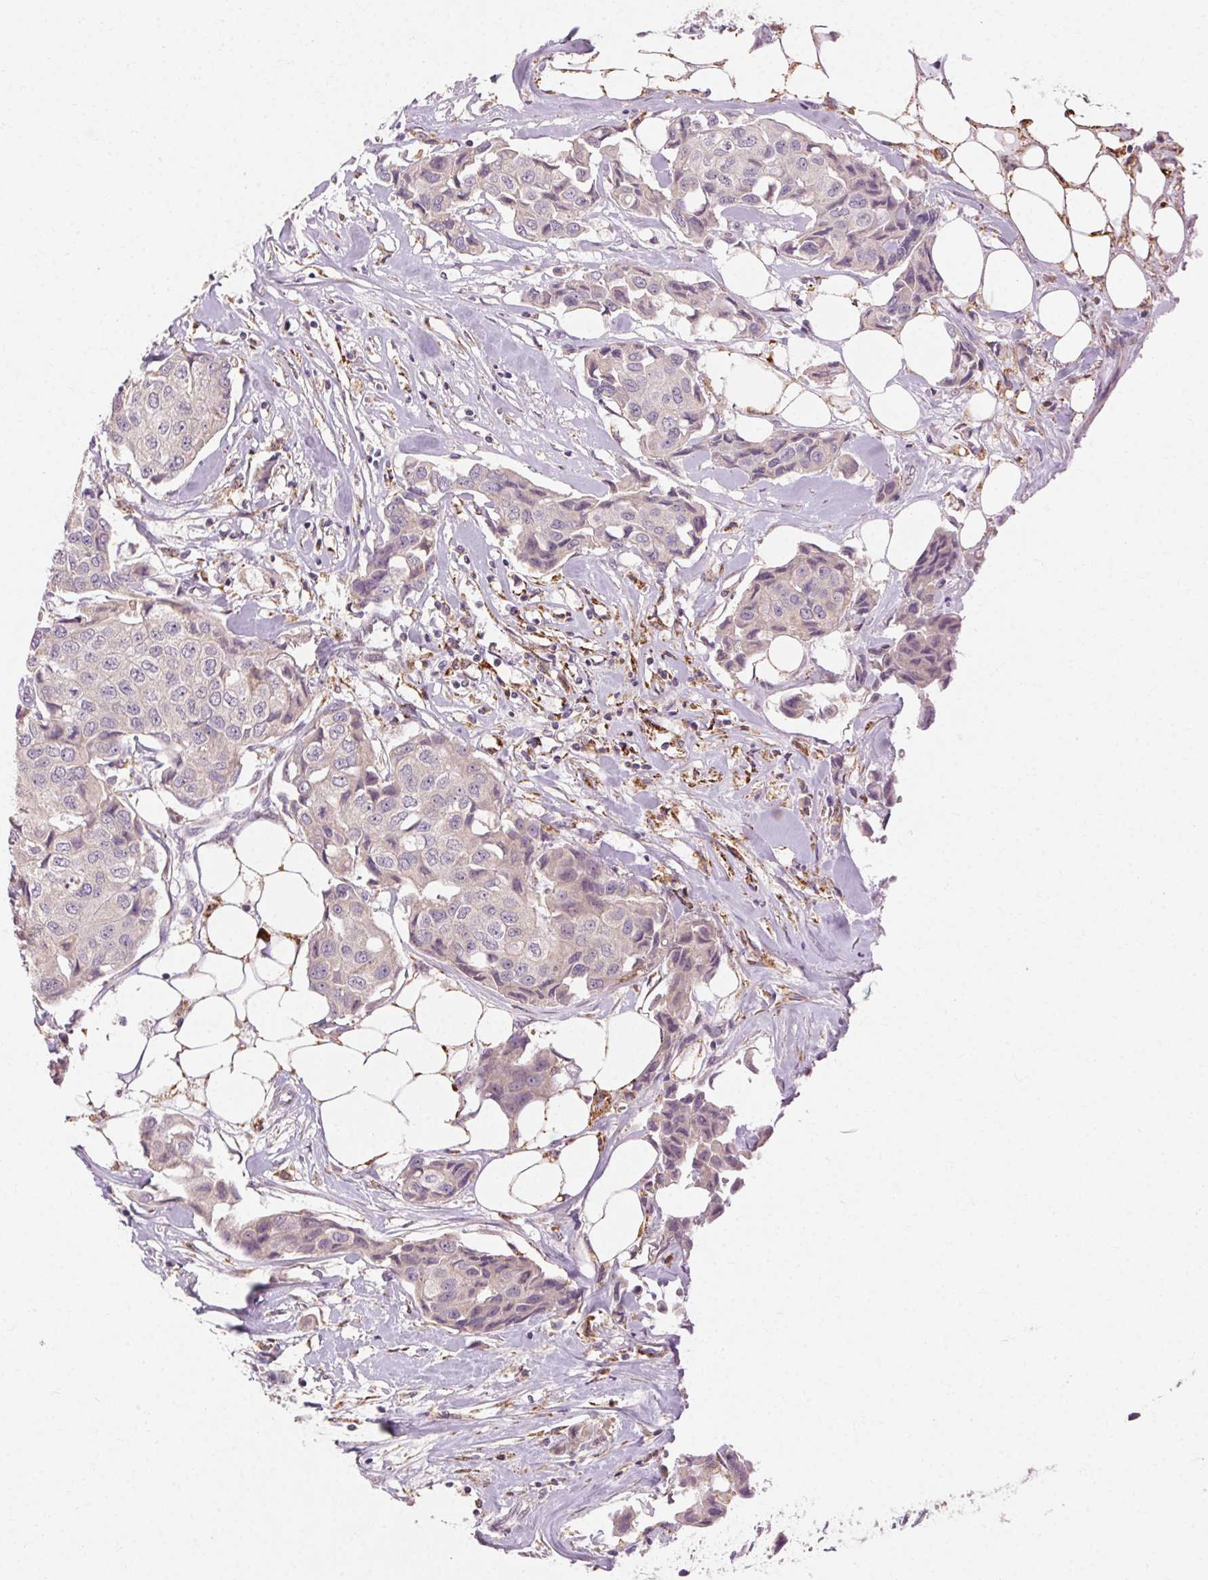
{"staining": {"intensity": "negative", "quantity": "none", "location": "none"}, "tissue": "breast cancer", "cell_type": "Tumor cells", "image_type": "cancer", "snomed": [{"axis": "morphology", "description": "Duct carcinoma"}, {"axis": "topography", "description": "Breast"}, {"axis": "topography", "description": "Lymph node"}], "caption": "Photomicrograph shows no protein expression in tumor cells of breast intraductal carcinoma tissue. The staining is performed using DAB brown chromogen with nuclei counter-stained in using hematoxylin.", "gene": "REP15", "patient": {"sex": "female", "age": 80}}